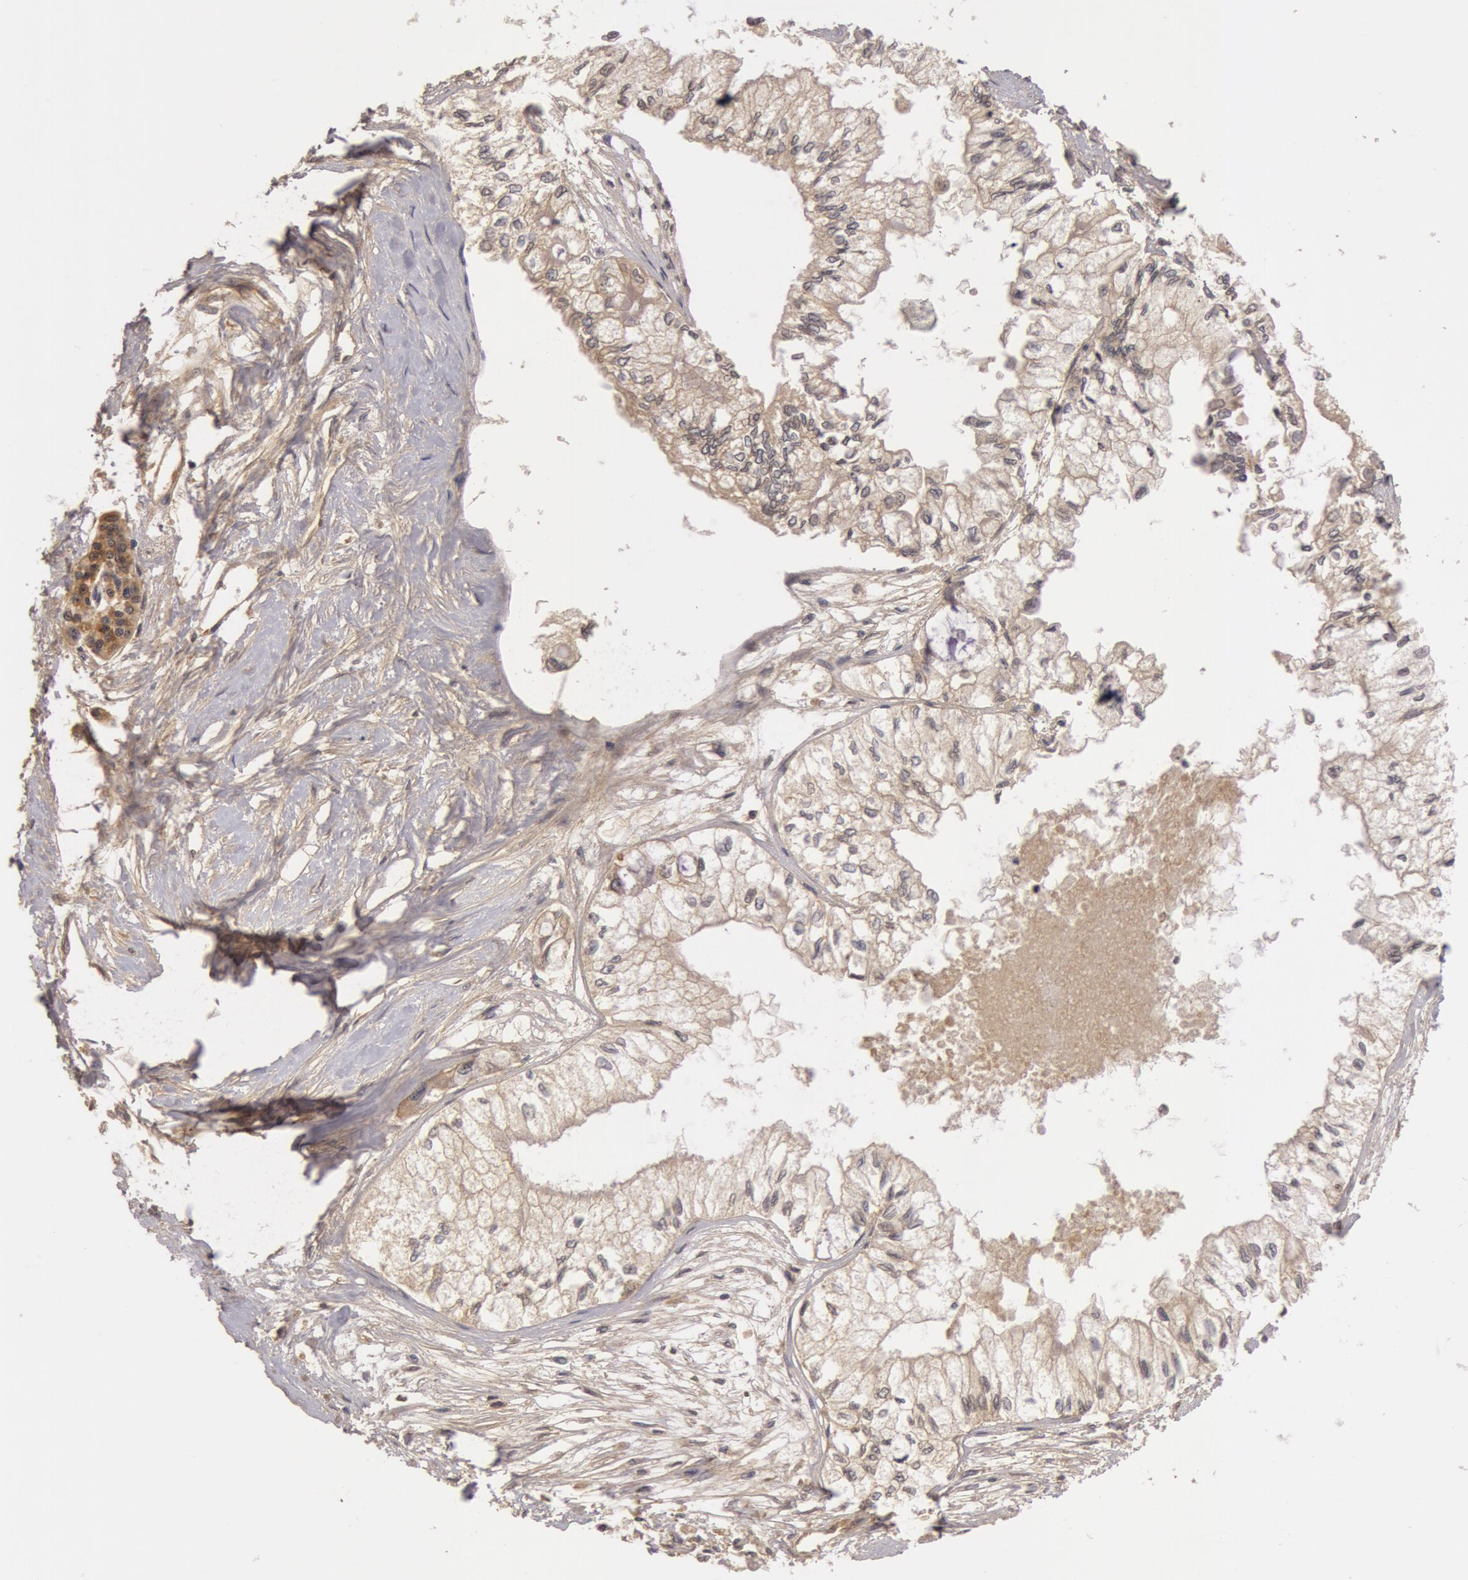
{"staining": {"intensity": "weak", "quantity": ">75%", "location": "cytoplasmic/membranous"}, "tissue": "pancreatic cancer", "cell_type": "Tumor cells", "image_type": "cancer", "snomed": [{"axis": "morphology", "description": "Adenocarcinoma, NOS"}, {"axis": "topography", "description": "Pancreas"}], "caption": "Immunohistochemistry of human pancreatic cancer (adenocarcinoma) shows low levels of weak cytoplasmic/membranous expression in approximately >75% of tumor cells.", "gene": "BCHE", "patient": {"sex": "male", "age": 79}}